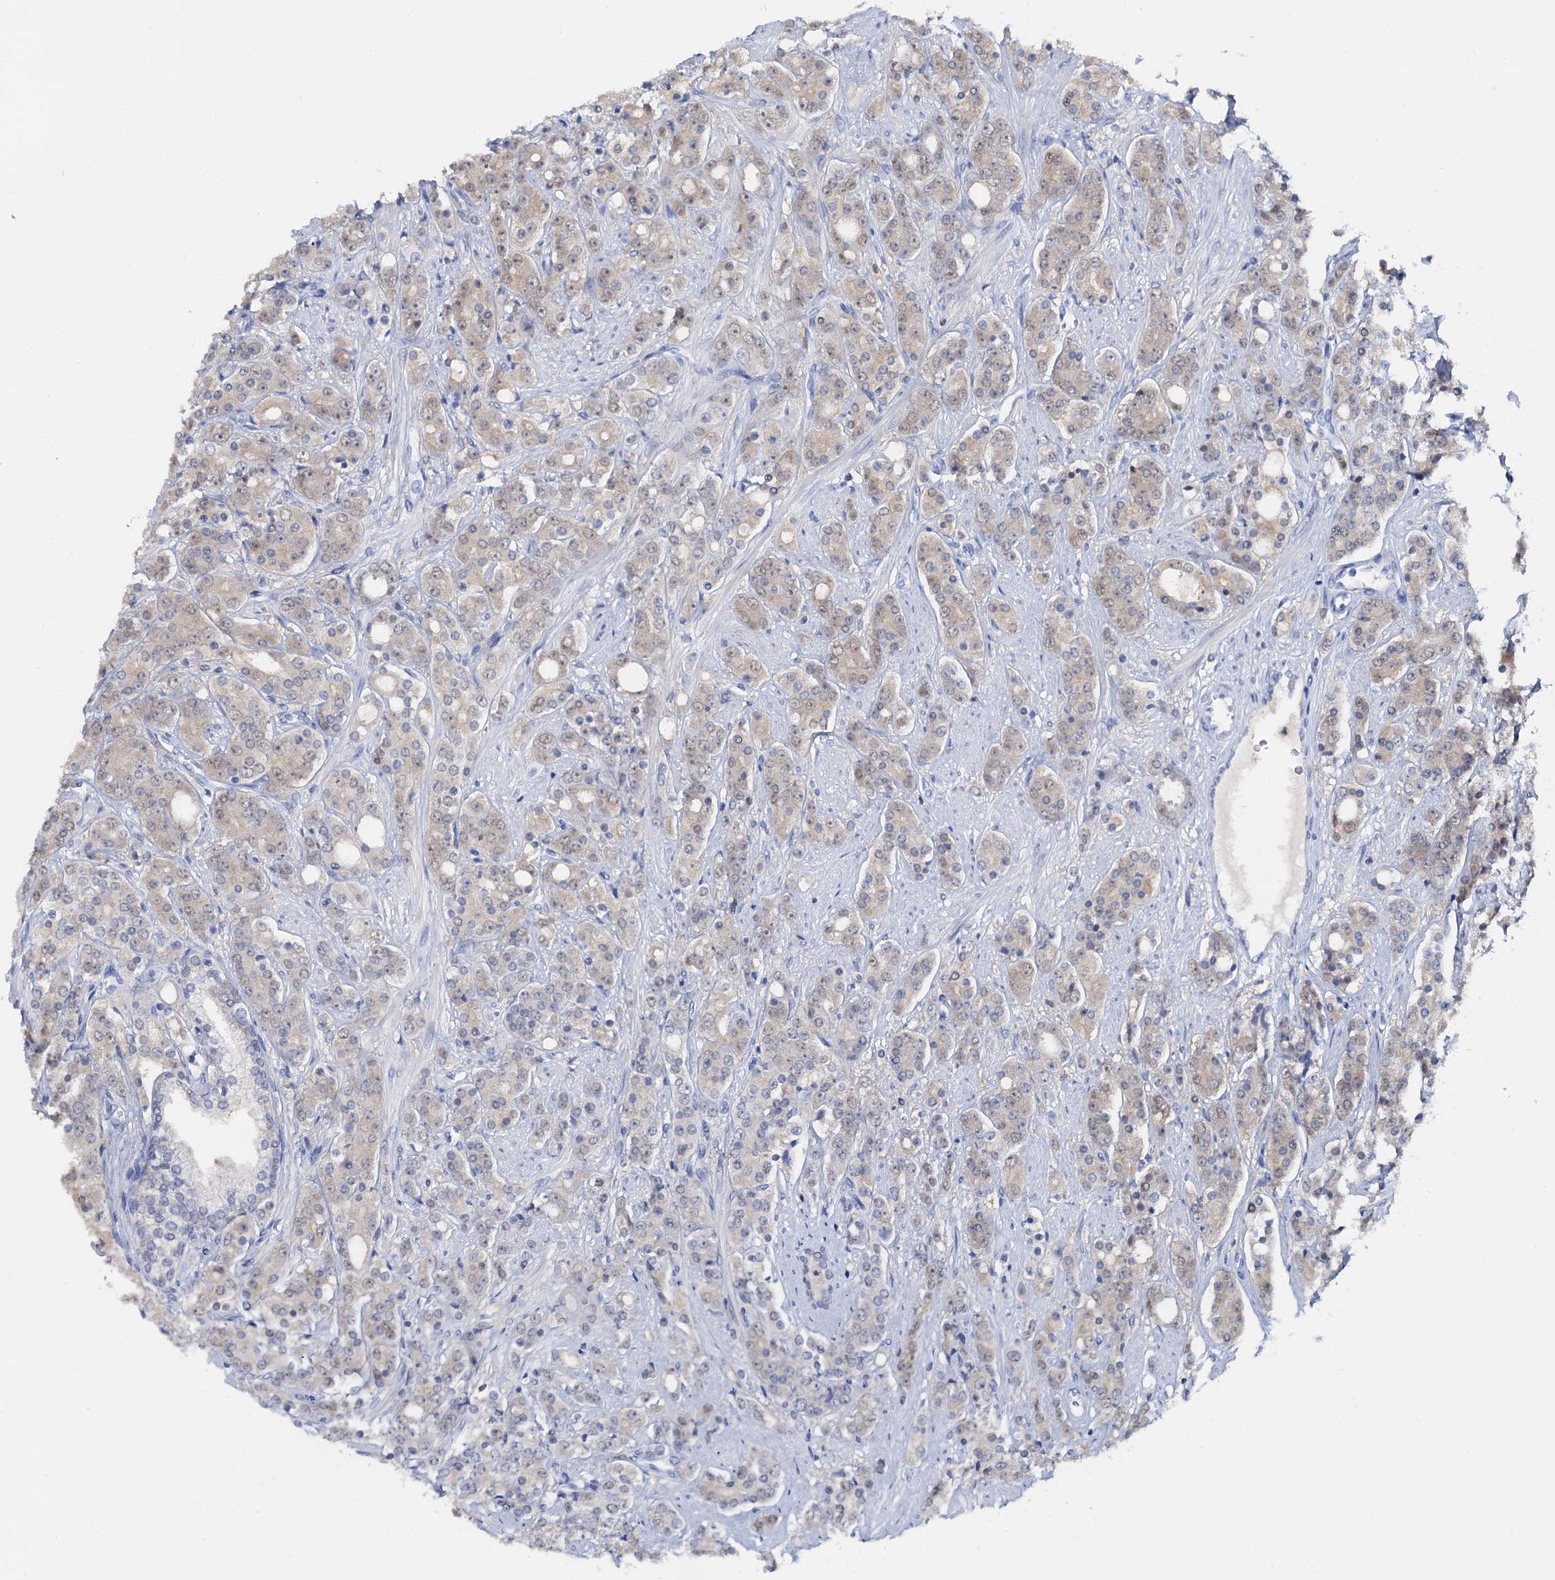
{"staining": {"intensity": "negative", "quantity": "none", "location": "none"}, "tissue": "prostate cancer", "cell_type": "Tumor cells", "image_type": "cancer", "snomed": [{"axis": "morphology", "description": "Adenocarcinoma, High grade"}, {"axis": "topography", "description": "Prostate"}], "caption": "High magnification brightfield microscopy of prostate cancer stained with DAB (3,3'-diaminobenzidine) (brown) and counterstained with hematoxylin (blue): tumor cells show no significant staining.", "gene": "FAH", "patient": {"sex": "male", "age": 62}}